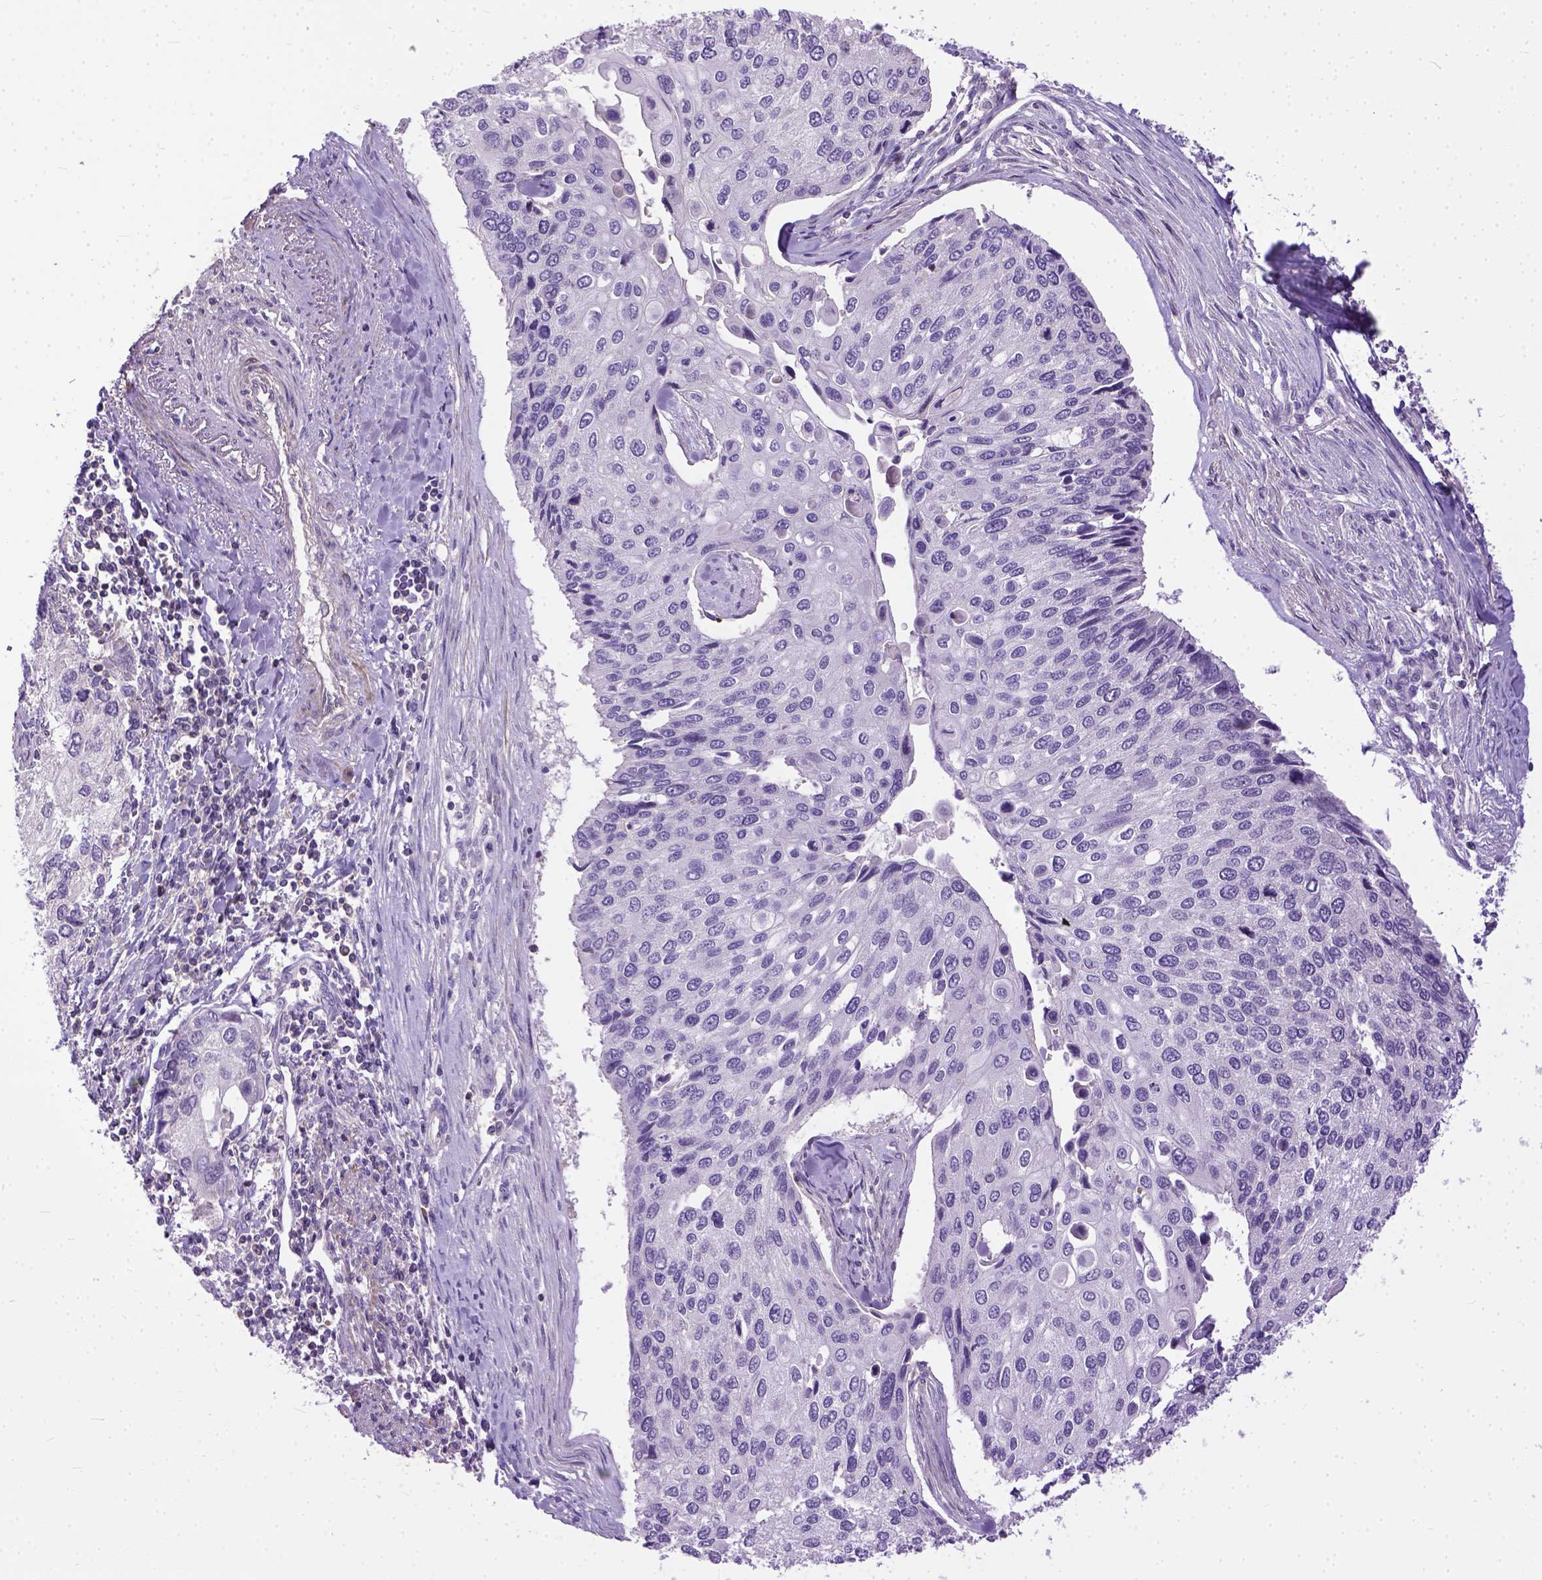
{"staining": {"intensity": "negative", "quantity": "none", "location": "none"}, "tissue": "lung cancer", "cell_type": "Tumor cells", "image_type": "cancer", "snomed": [{"axis": "morphology", "description": "Squamous cell carcinoma, NOS"}, {"axis": "morphology", "description": "Squamous cell carcinoma, metastatic, NOS"}, {"axis": "topography", "description": "Lung"}], "caption": "A photomicrograph of human lung cancer is negative for staining in tumor cells.", "gene": "BANF2", "patient": {"sex": "male", "age": 63}}